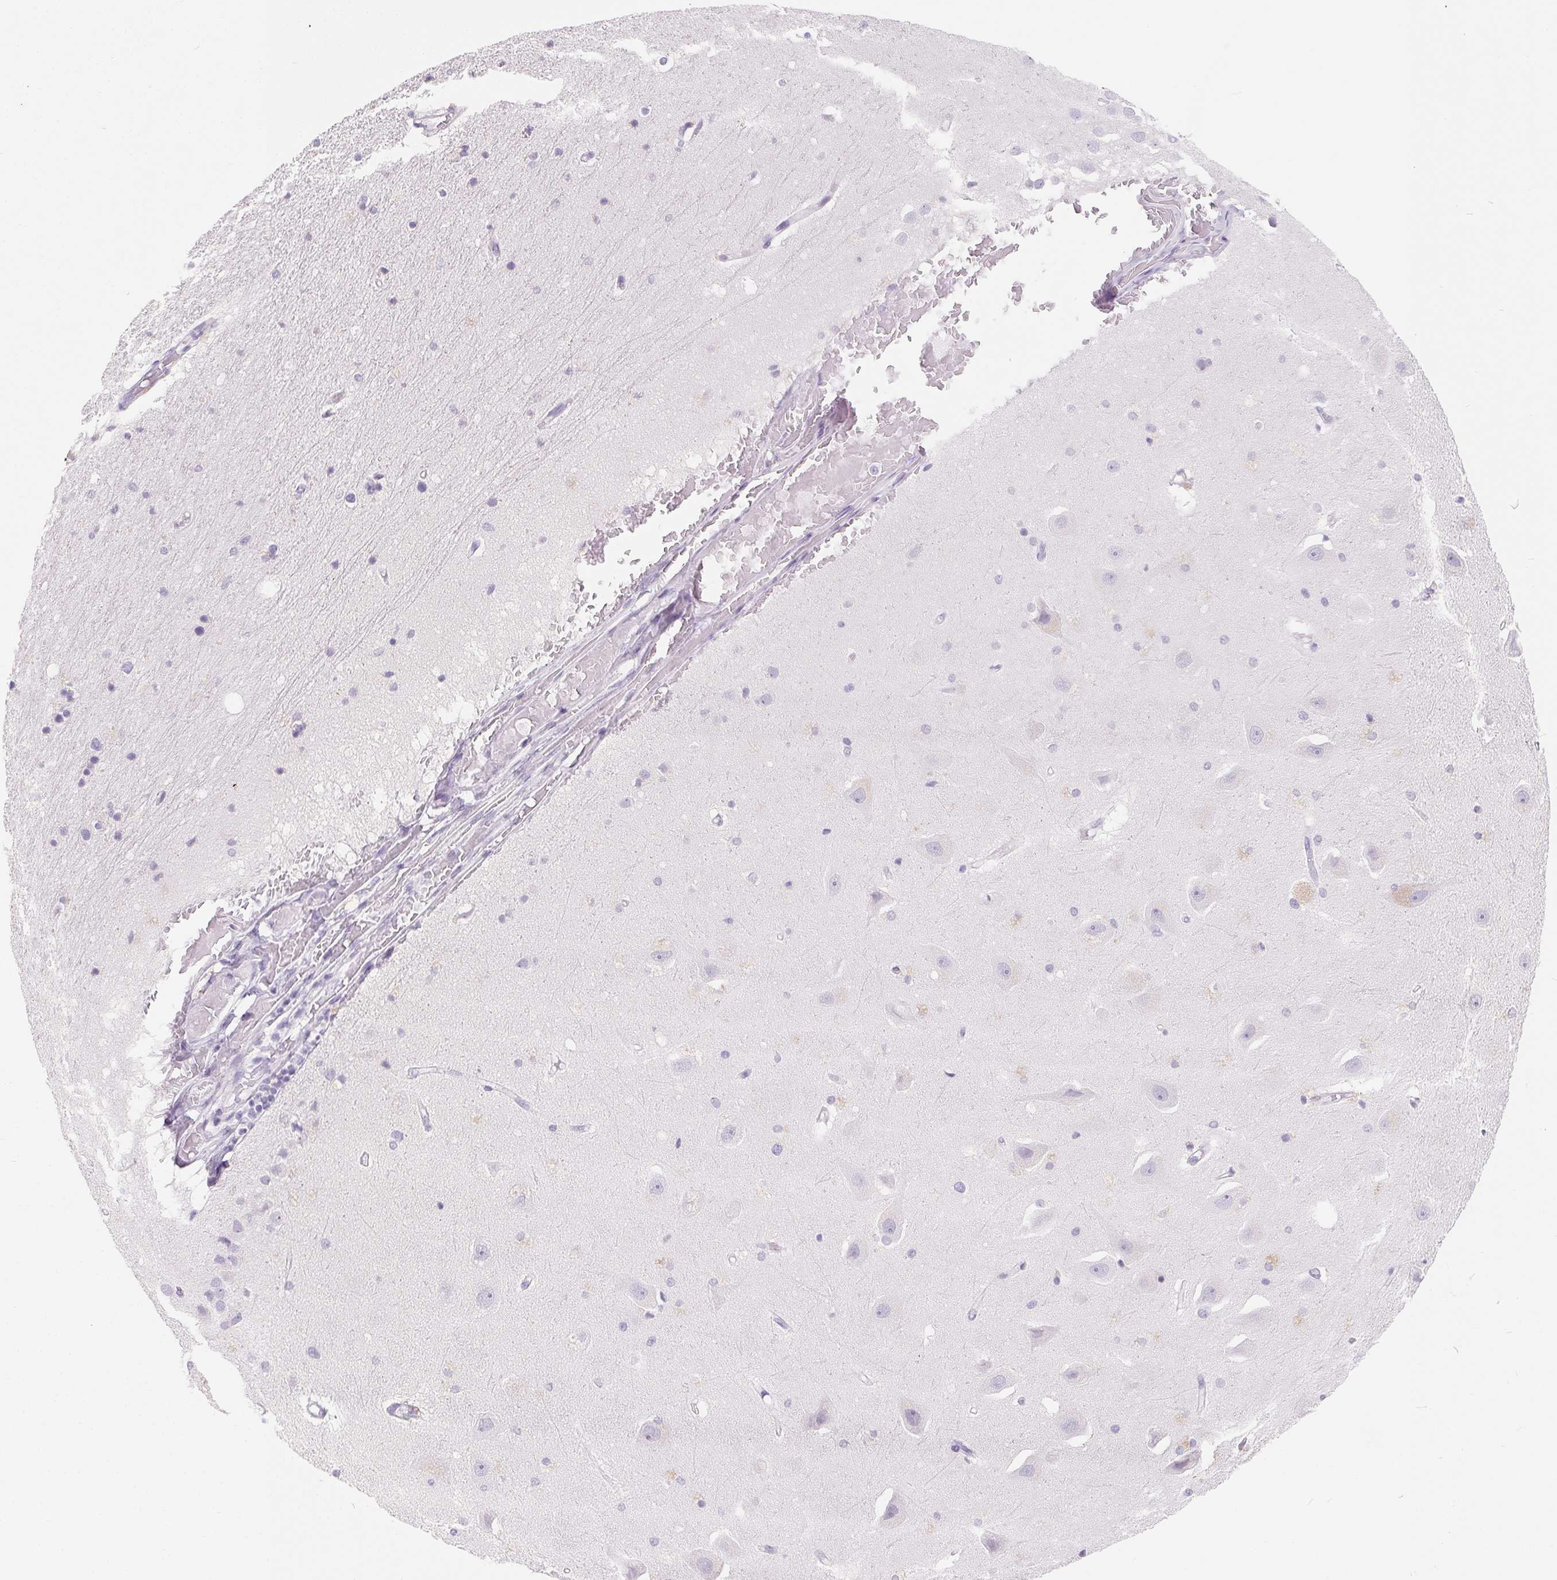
{"staining": {"intensity": "negative", "quantity": "none", "location": "none"}, "tissue": "hippocampus", "cell_type": "Glial cells", "image_type": "normal", "snomed": [{"axis": "morphology", "description": "Normal tissue, NOS"}, {"axis": "topography", "description": "Hippocampus"}], "caption": "This is an IHC micrograph of unremarkable human hippocampus. There is no staining in glial cells.", "gene": "SPACA5B", "patient": {"sex": "male", "age": 63}}